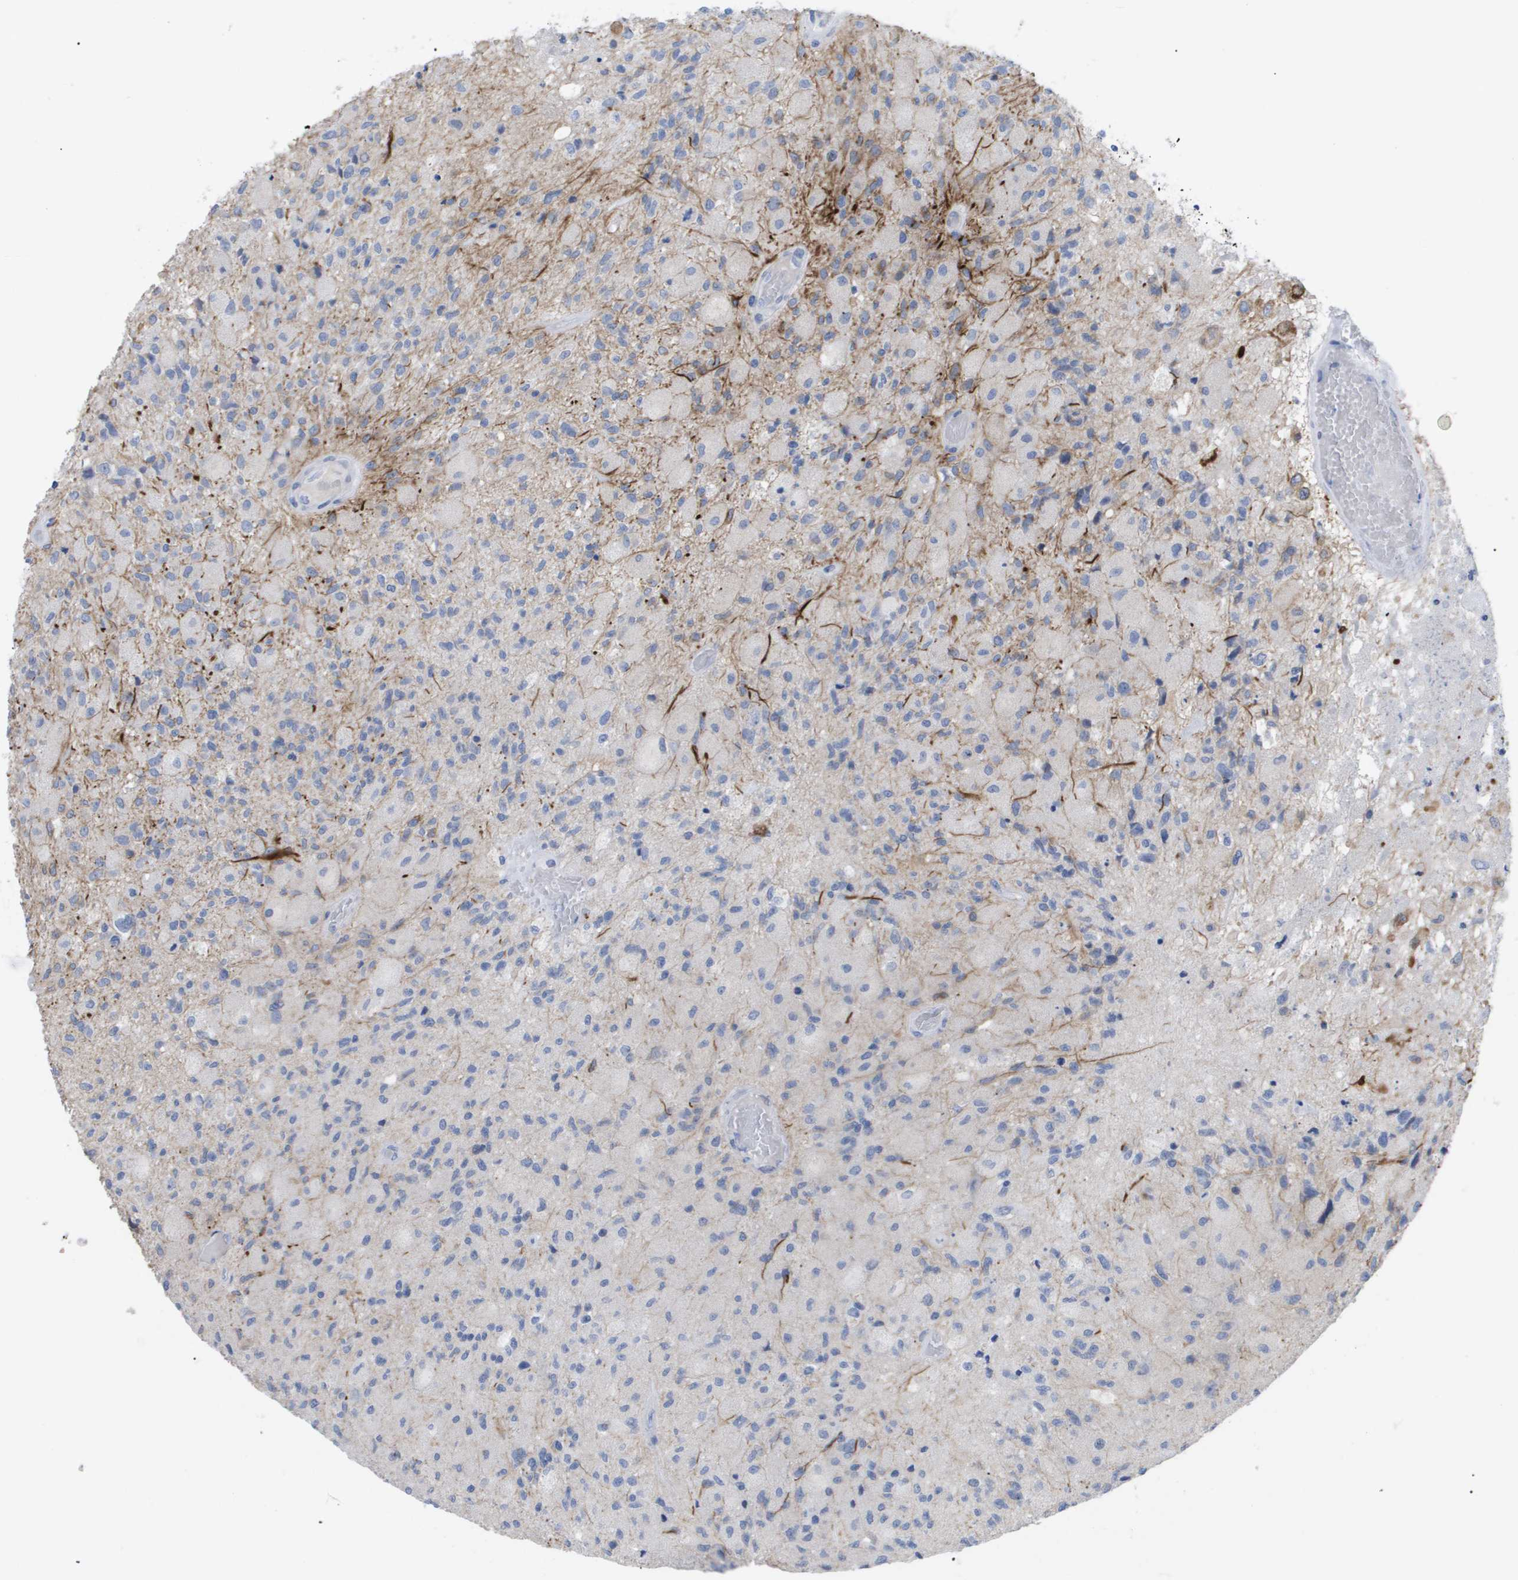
{"staining": {"intensity": "moderate", "quantity": "<25%", "location": "cytoplasmic/membranous"}, "tissue": "glioma", "cell_type": "Tumor cells", "image_type": "cancer", "snomed": [{"axis": "morphology", "description": "Normal tissue, NOS"}, {"axis": "morphology", "description": "Glioma, malignant, High grade"}, {"axis": "topography", "description": "Cerebral cortex"}], "caption": "Immunohistochemical staining of malignant glioma (high-grade) demonstrates low levels of moderate cytoplasmic/membranous protein expression in approximately <25% of tumor cells. The staining was performed using DAB (3,3'-diaminobenzidine) to visualize the protein expression in brown, while the nuclei were stained in blue with hematoxylin (Magnification: 20x).", "gene": "CAV3", "patient": {"sex": "male", "age": 77}}